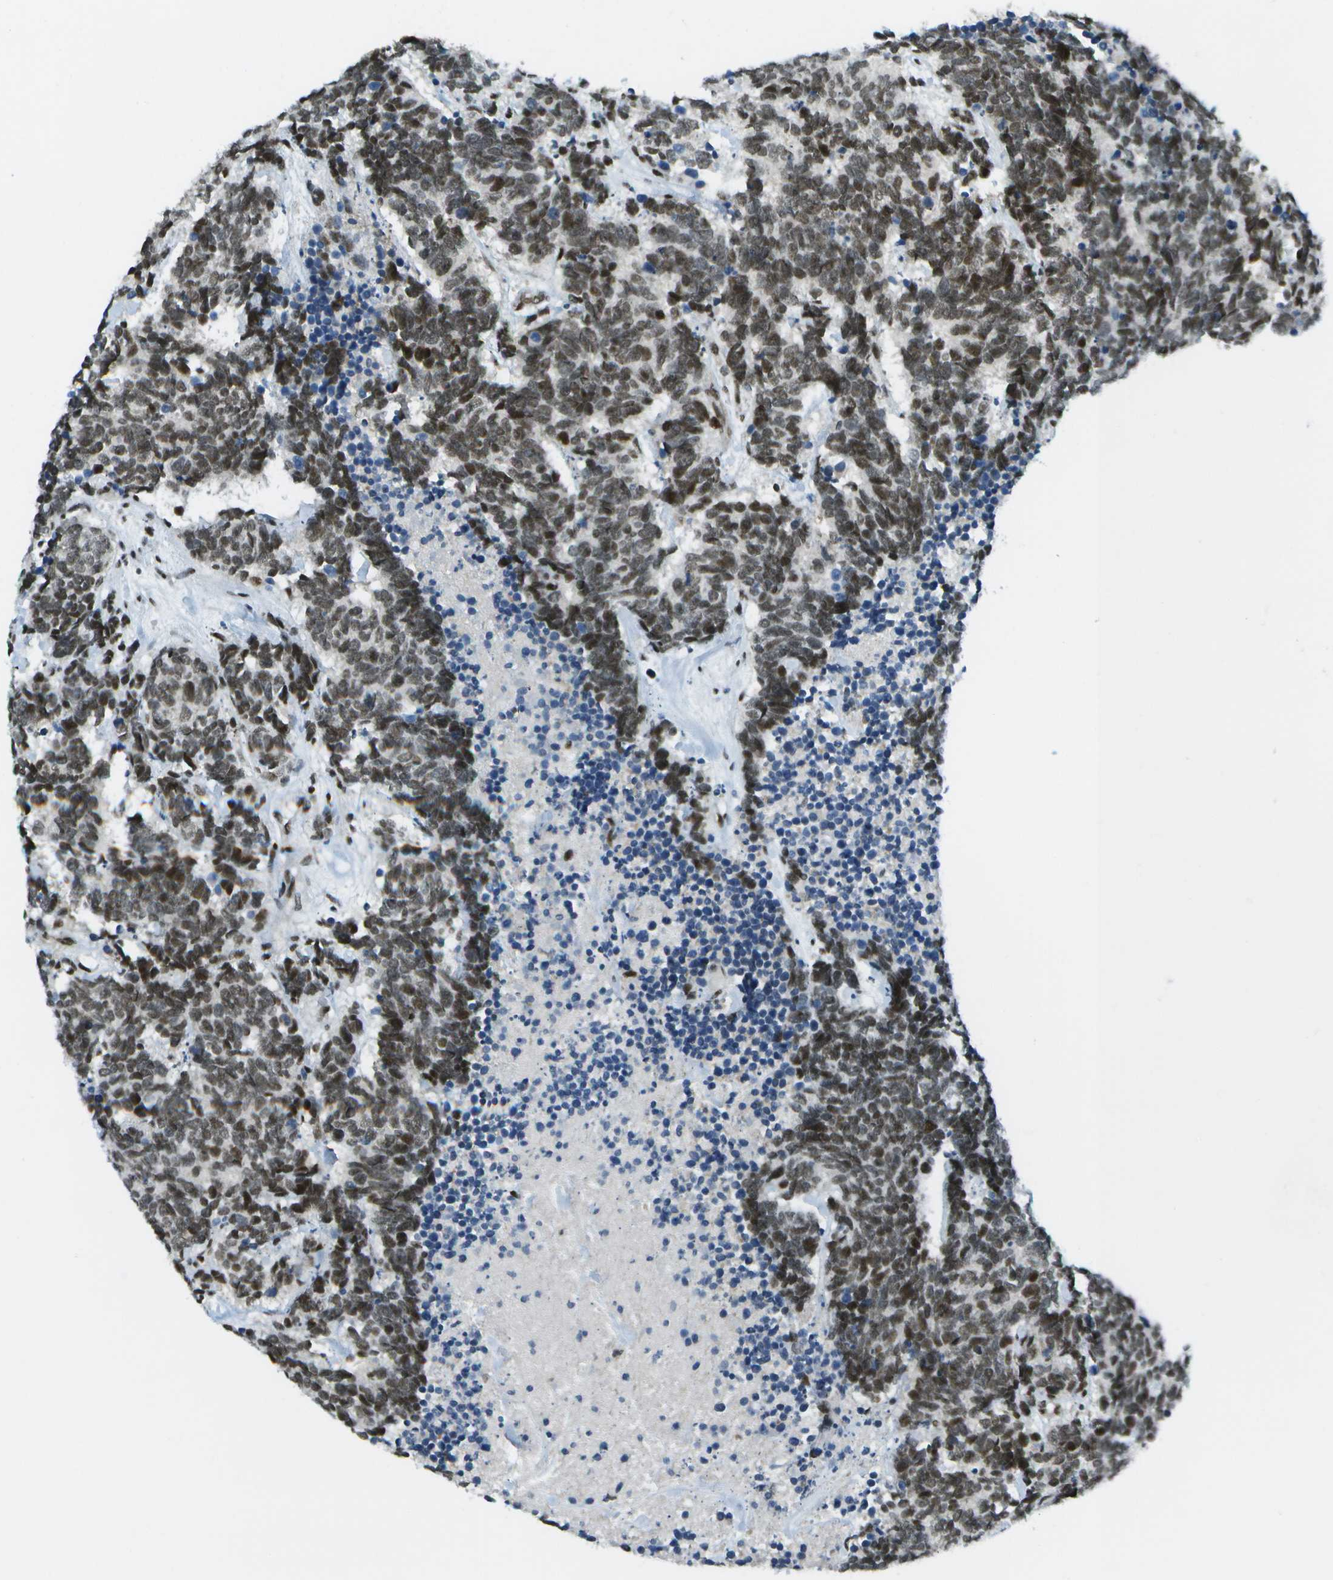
{"staining": {"intensity": "strong", "quantity": ">75%", "location": "nuclear"}, "tissue": "carcinoid", "cell_type": "Tumor cells", "image_type": "cancer", "snomed": [{"axis": "morphology", "description": "Carcinoma, NOS"}, {"axis": "morphology", "description": "Carcinoid, malignant, NOS"}, {"axis": "topography", "description": "Urinary bladder"}], "caption": "Immunohistochemical staining of human carcinoid demonstrates high levels of strong nuclear positivity in approximately >75% of tumor cells.", "gene": "IRF7", "patient": {"sex": "male", "age": 57}}